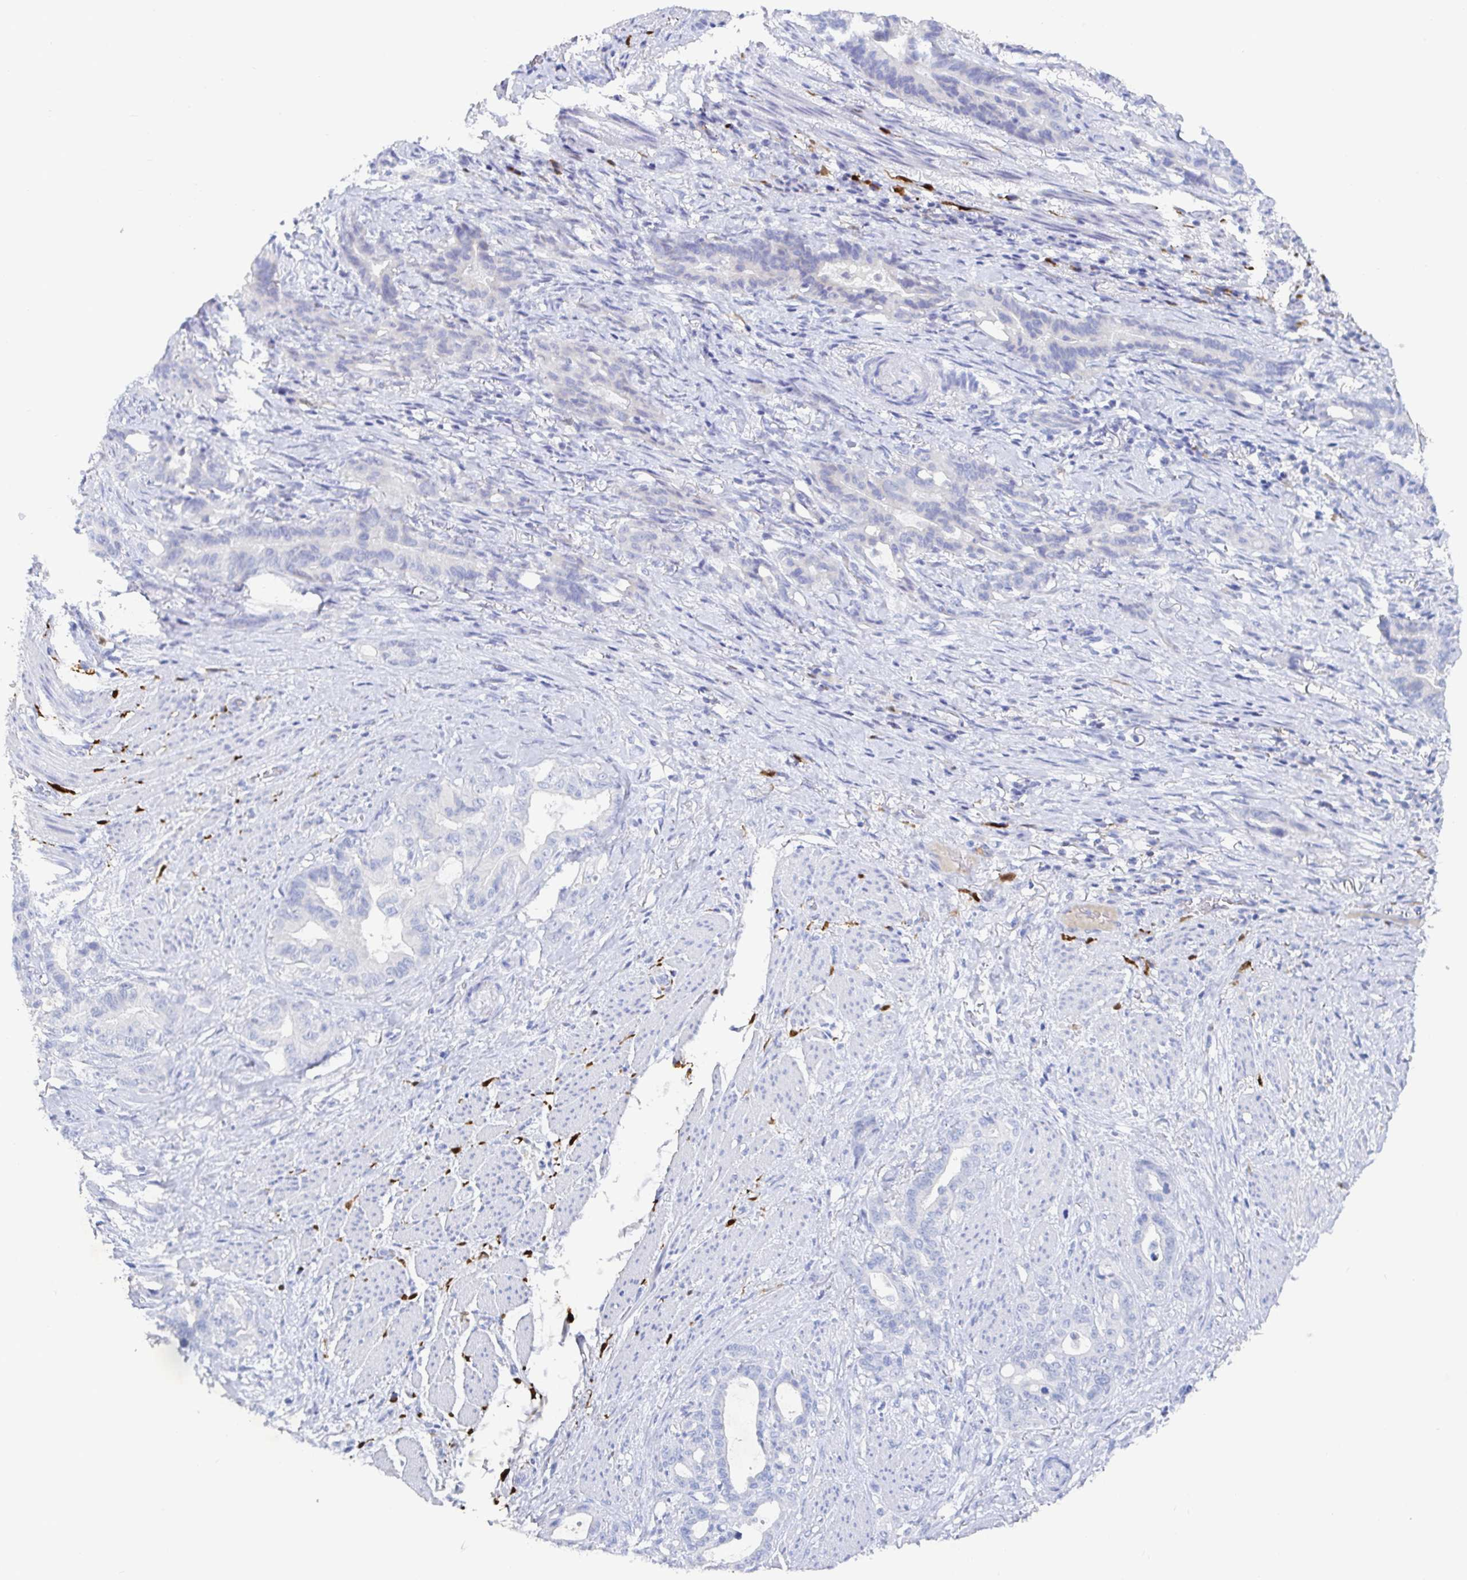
{"staining": {"intensity": "negative", "quantity": "none", "location": "none"}, "tissue": "stomach cancer", "cell_type": "Tumor cells", "image_type": "cancer", "snomed": [{"axis": "morphology", "description": "Normal tissue, NOS"}, {"axis": "morphology", "description": "Adenocarcinoma, NOS"}, {"axis": "topography", "description": "Esophagus"}, {"axis": "topography", "description": "Stomach, upper"}], "caption": "Immunohistochemical staining of human stomach cancer (adenocarcinoma) demonstrates no significant expression in tumor cells.", "gene": "OR2A4", "patient": {"sex": "male", "age": 62}}